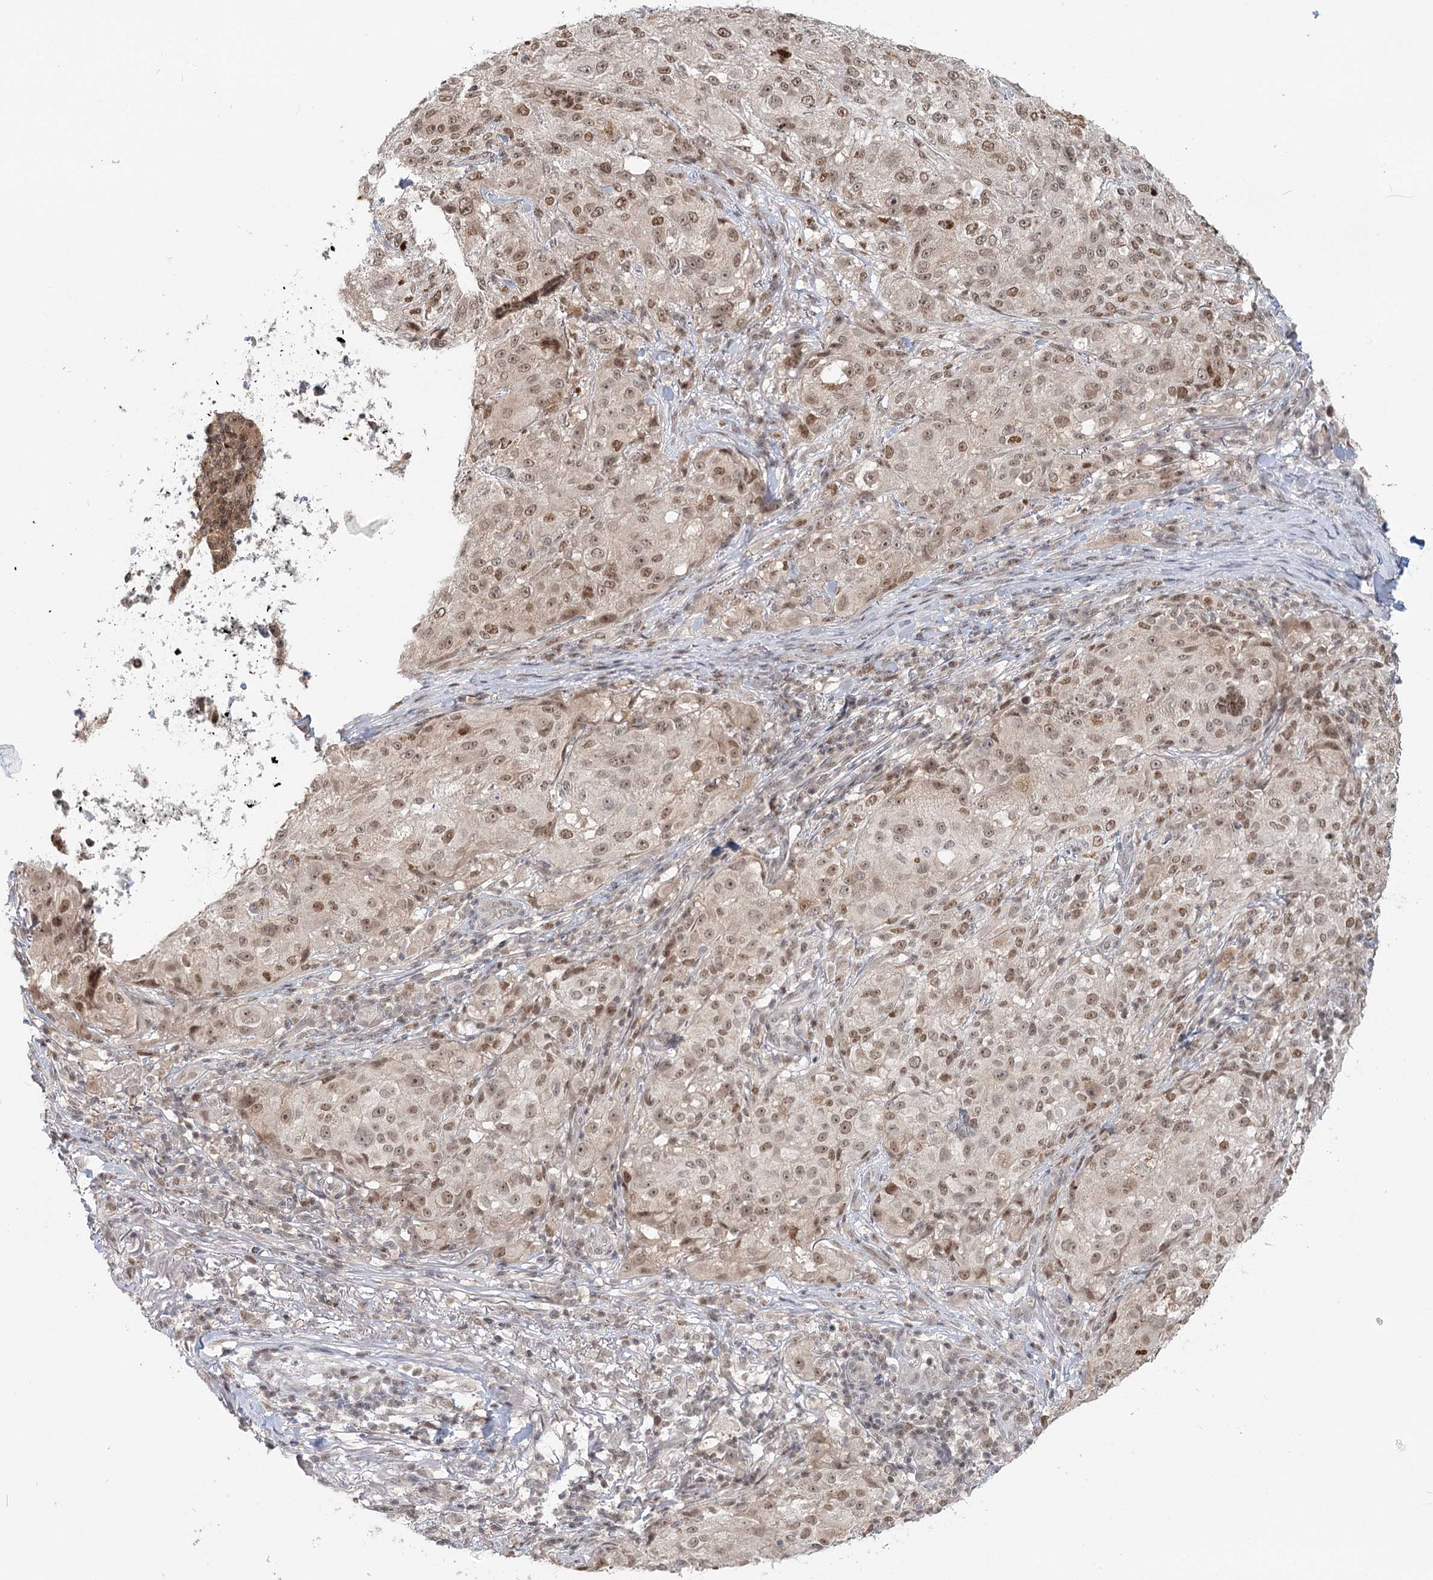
{"staining": {"intensity": "moderate", "quantity": "25%-75%", "location": "nuclear"}, "tissue": "melanoma", "cell_type": "Tumor cells", "image_type": "cancer", "snomed": [{"axis": "morphology", "description": "Necrosis, NOS"}, {"axis": "morphology", "description": "Malignant melanoma, NOS"}, {"axis": "topography", "description": "Skin"}], "caption": "Brown immunohistochemical staining in human melanoma displays moderate nuclear expression in about 25%-75% of tumor cells.", "gene": "R3HCC1L", "patient": {"sex": "female", "age": 87}}